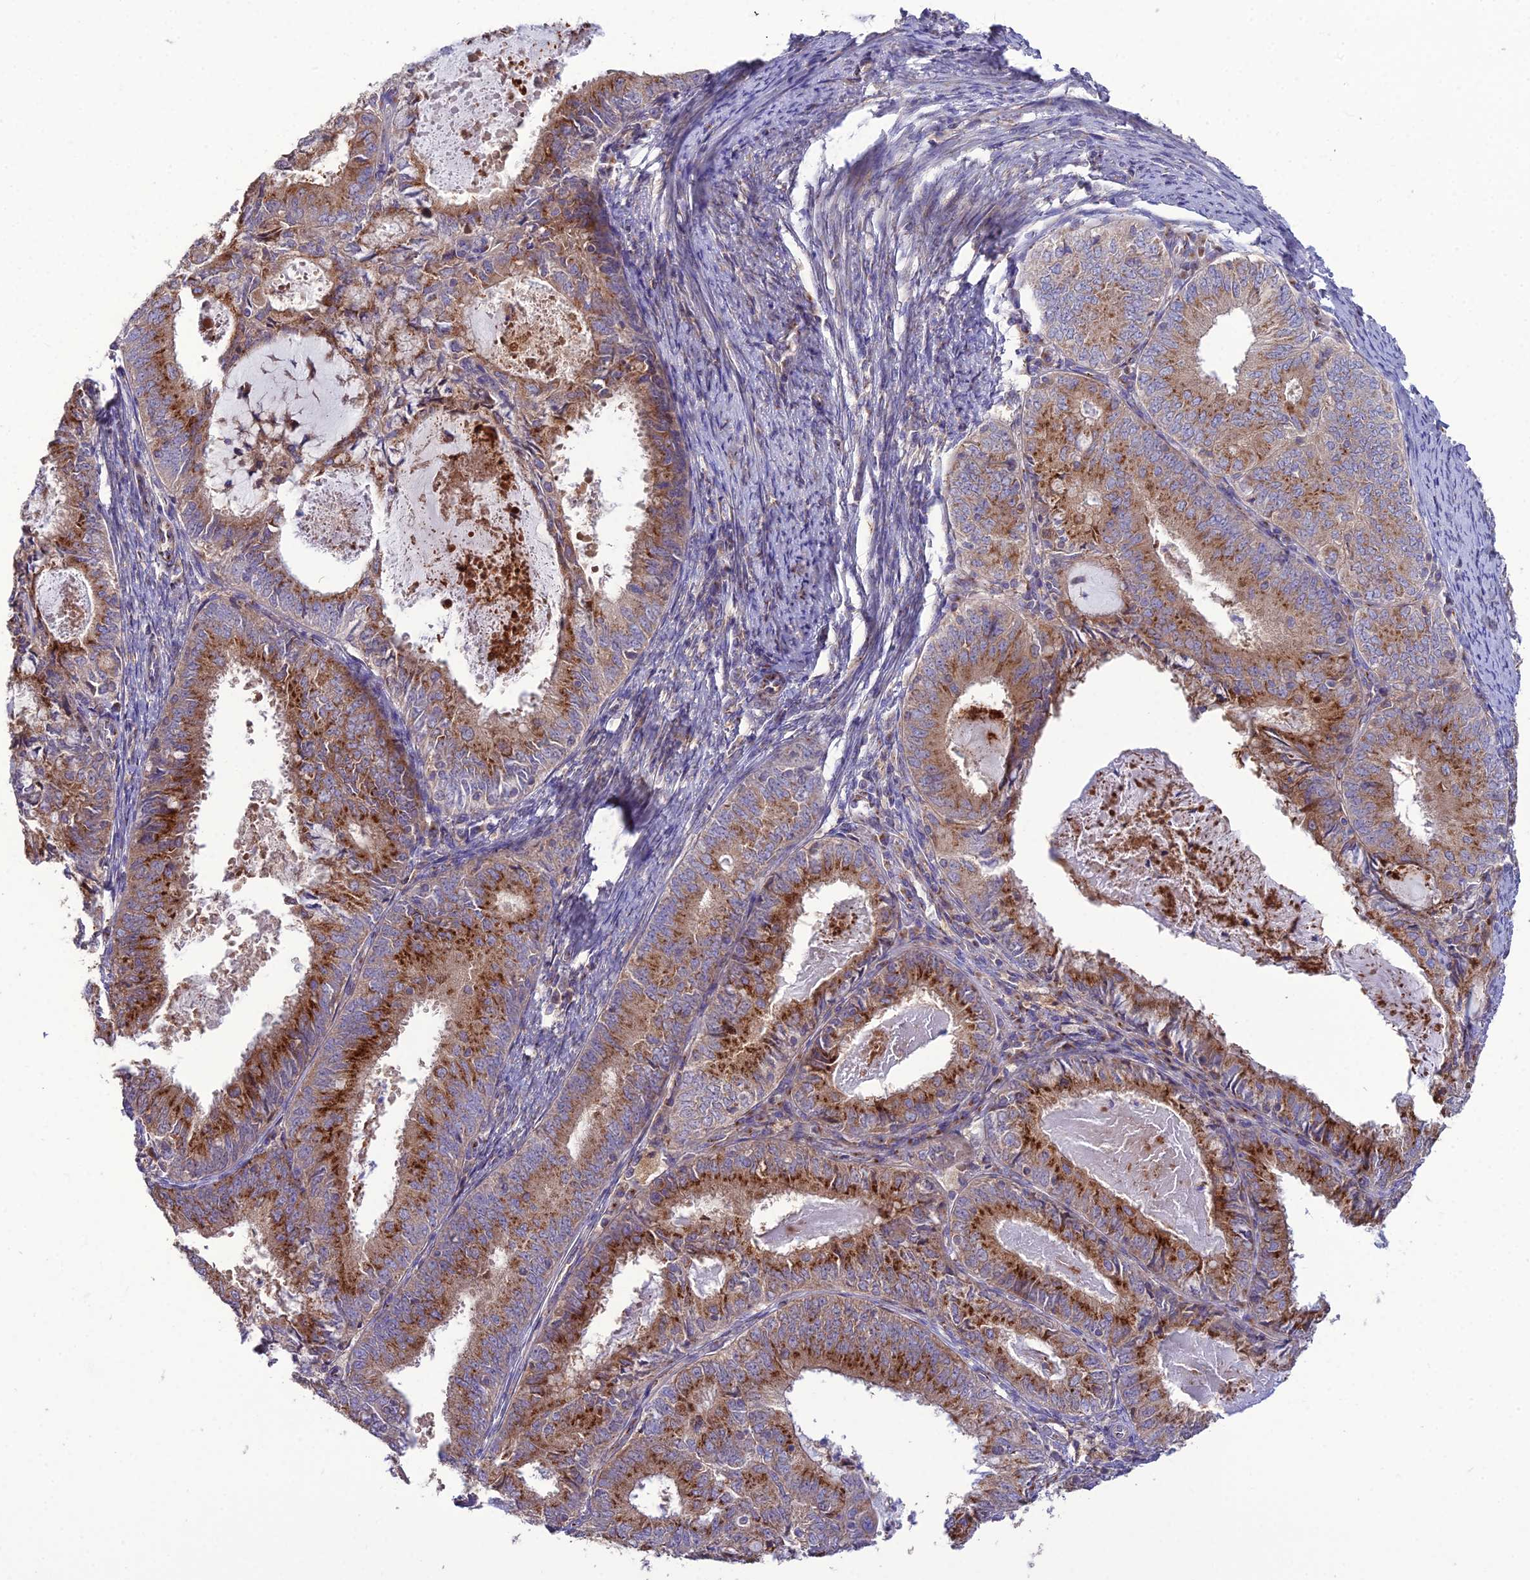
{"staining": {"intensity": "strong", "quantity": "25%-75%", "location": "cytoplasmic/membranous"}, "tissue": "endometrial cancer", "cell_type": "Tumor cells", "image_type": "cancer", "snomed": [{"axis": "morphology", "description": "Adenocarcinoma, NOS"}, {"axis": "topography", "description": "Endometrium"}], "caption": "Endometrial cancer (adenocarcinoma) was stained to show a protein in brown. There is high levels of strong cytoplasmic/membranous positivity in approximately 25%-75% of tumor cells. The staining was performed using DAB to visualize the protein expression in brown, while the nuclei were stained in blue with hematoxylin (Magnification: 20x).", "gene": "SPRYD7", "patient": {"sex": "female", "age": 57}}